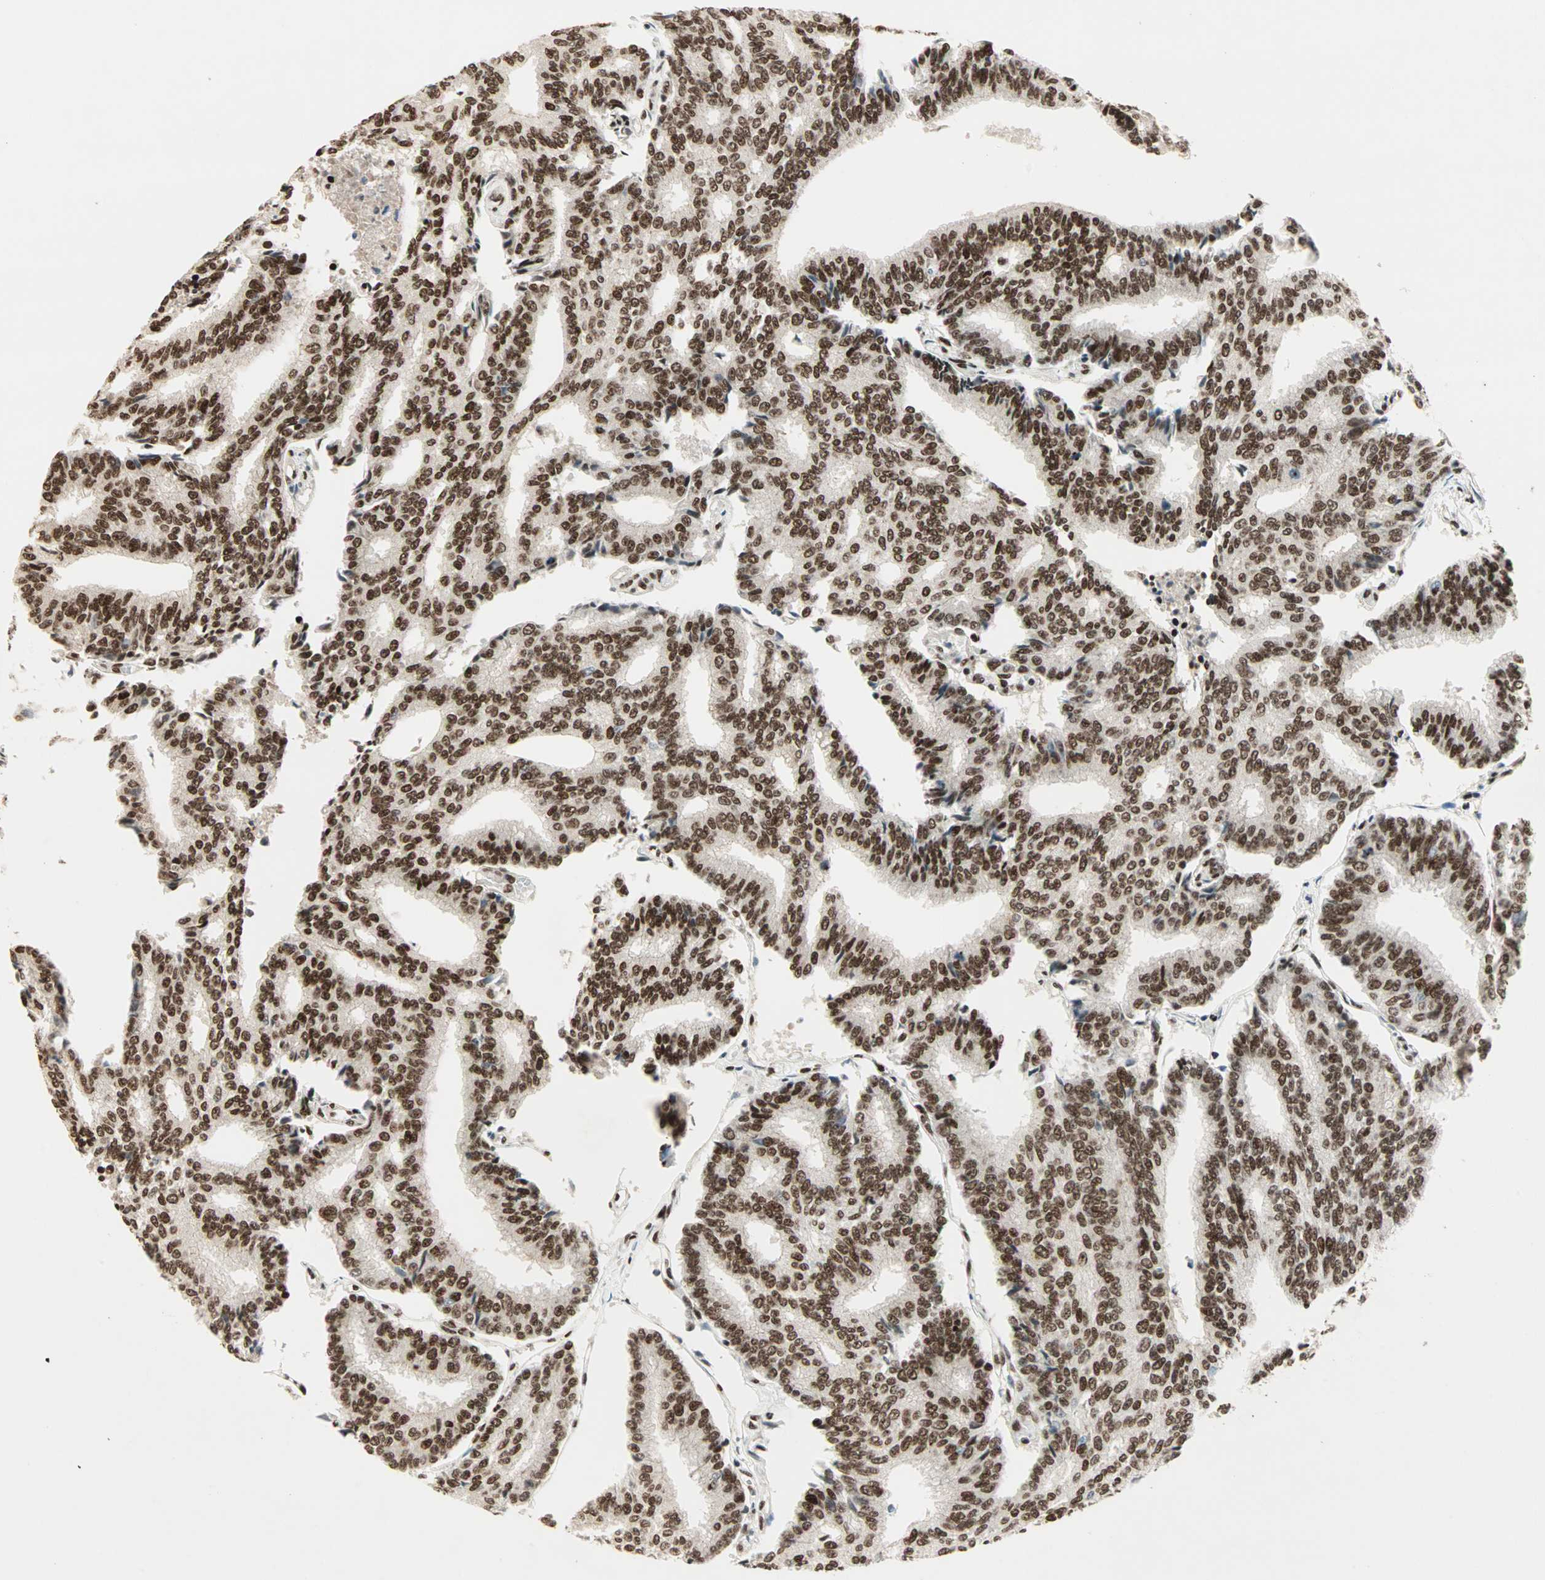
{"staining": {"intensity": "strong", "quantity": ">75%", "location": "nuclear"}, "tissue": "prostate cancer", "cell_type": "Tumor cells", "image_type": "cancer", "snomed": [{"axis": "morphology", "description": "Adenocarcinoma, High grade"}, {"axis": "topography", "description": "Prostate"}], "caption": "High-magnification brightfield microscopy of prostate adenocarcinoma (high-grade) stained with DAB (3,3'-diaminobenzidine) (brown) and counterstained with hematoxylin (blue). tumor cells exhibit strong nuclear staining is seen in approximately>75% of cells. The protein is shown in brown color, while the nuclei are stained blue.", "gene": "BLM", "patient": {"sex": "male", "age": 55}}